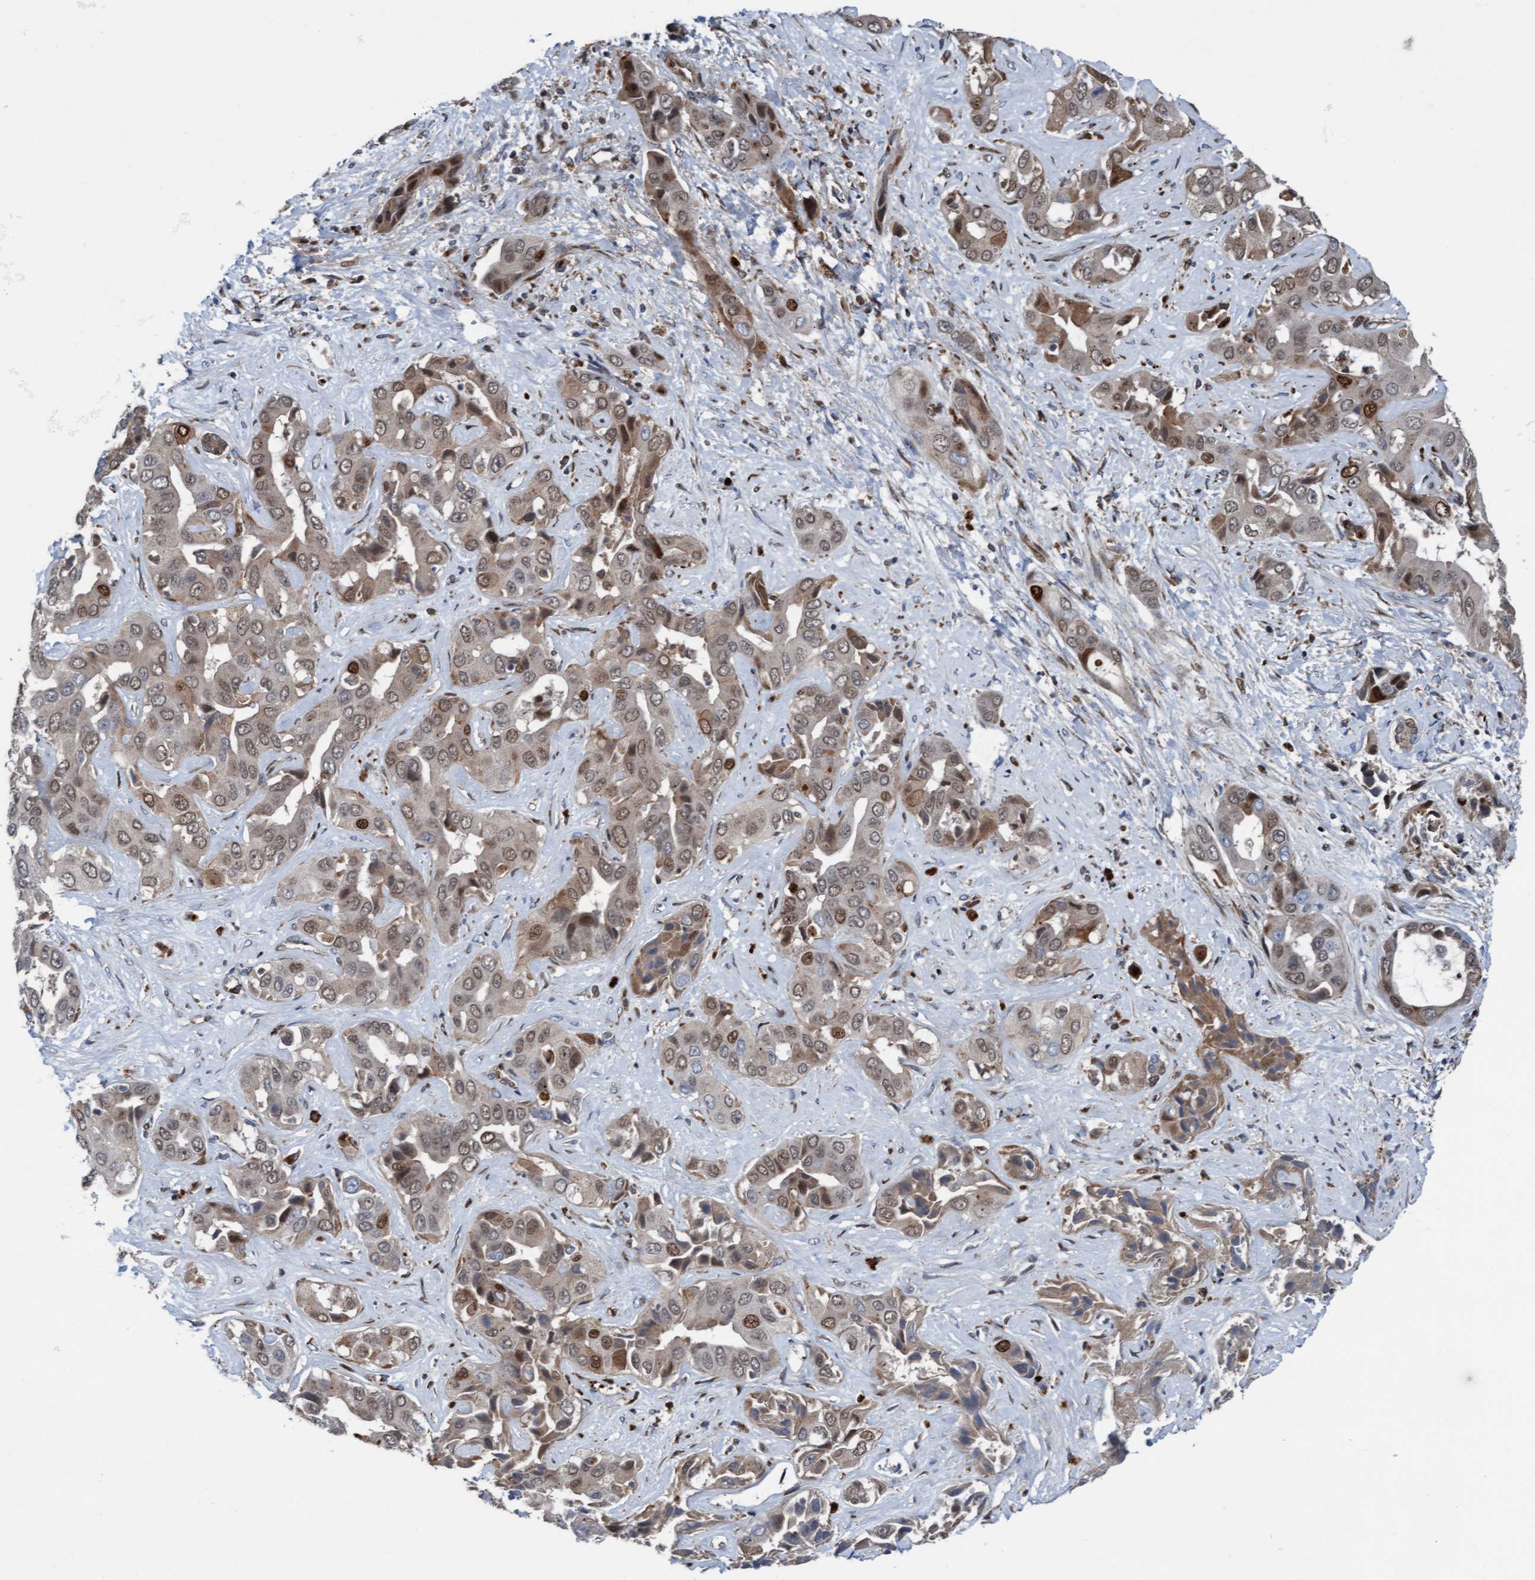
{"staining": {"intensity": "strong", "quantity": "<25%", "location": "cytoplasmic/membranous,nuclear"}, "tissue": "liver cancer", "cell_type": "Tumor cells", "image_type": "cancer", "snomed": [{"axis": "morphology", "description": "Cholangiocarcinoma"}, {"axis": "topography", "description": "Liver"}], "caption": "Immunohistochemical staining of liver cancer exhibits medium levels of strong cytoplasmic/membranous and nuclear expression in about <25% of tumor cells. The staining was performed using DAB, with brown indicating positive protein expression. Nuclei are stained blue with hematoxylin.", "gene": "KLHL26", "patient": {"sex": "female", "age": 52}}